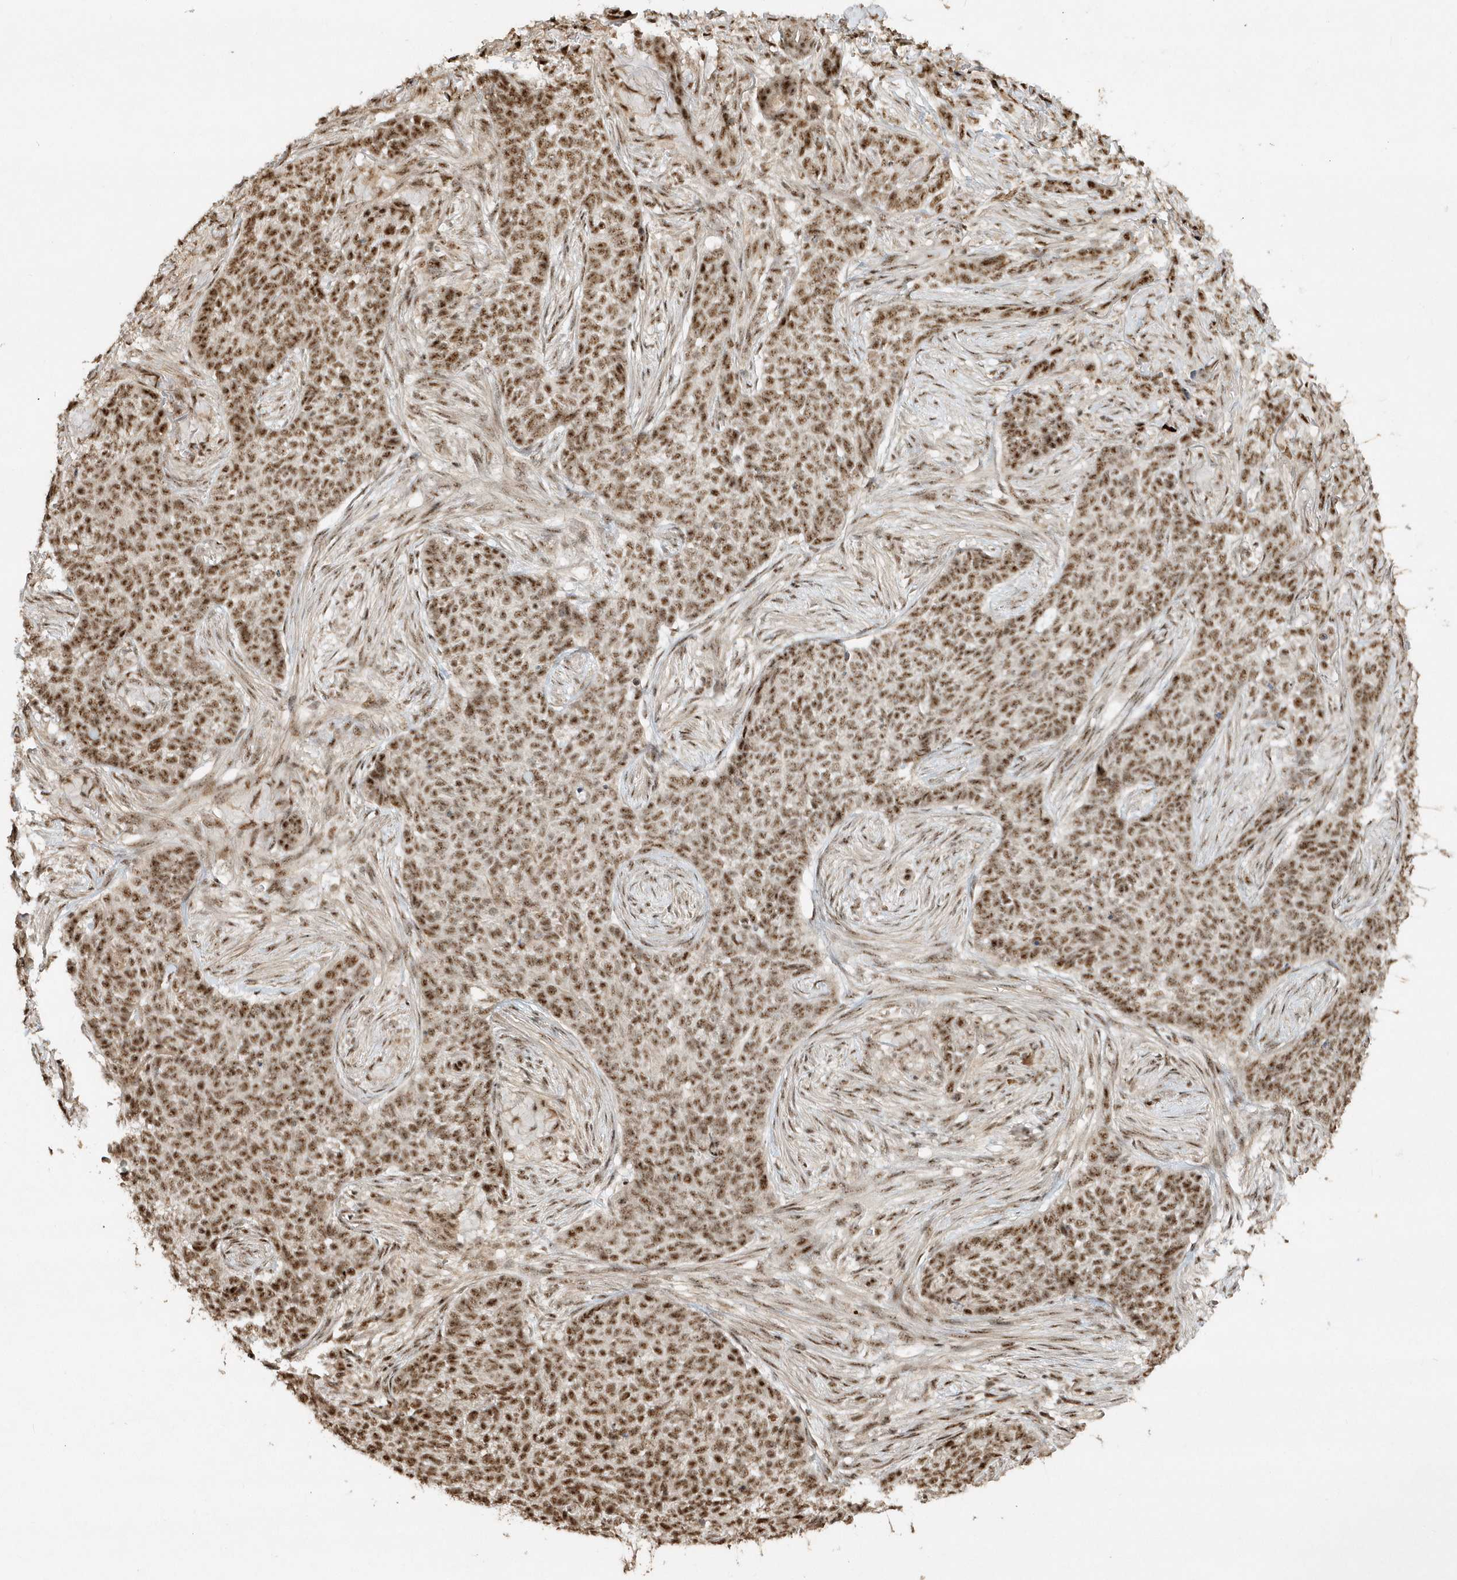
{"staining": {"intensity": "moderate", "quantity": ">75%", "location": "nuclear"}, "tissue": "skin cancer", "cell_type": "Tumor cells", "image_type": "cancer", "snomed": [{"axis": "morphology", "description": "Basal cell carcinoma"}, {"axis": "topography", "description": "Skin"}], "caption": "A medium amount of moderate nuclear staining is identified in approximately >75% of tumor cells in basal cell carcinoma (skin) tissue.", "gene": "POLR3B", "patient": {"sex": "male", "age": 85}}